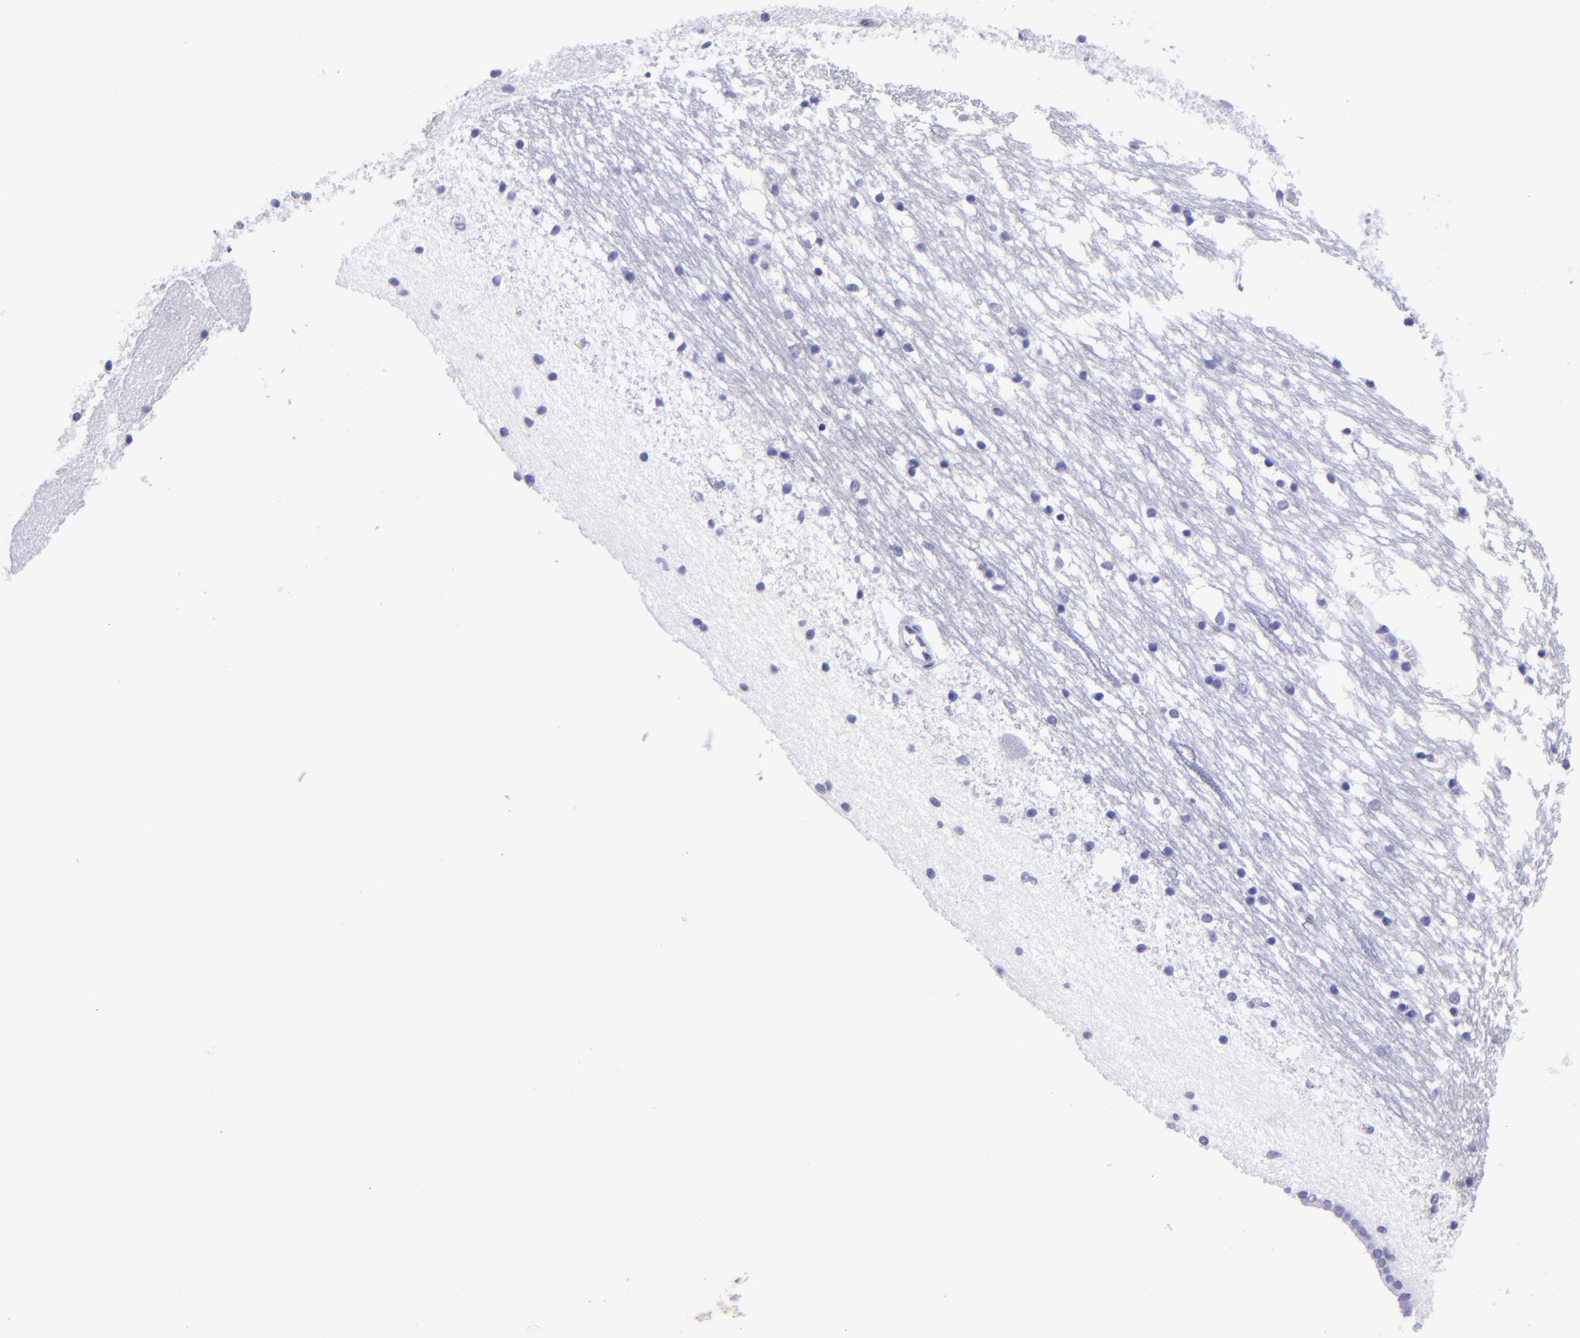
{"staining": {"intensity": "negative", "quantity": "none", "location": "none"}, "tissue": "caudate", "cell_type": "Glial cells", "image_type": "normal", "snomed": [{"axis": "morphology", "description": "Normal tissue, NOS"}, {"axis": "topography", "description": "Lateral ventricle wall"}], "caption": "Protein analysis of normal caudate exhibits no significant positivity in glial cells. (Immunohistochemistry (ihc), brightfield microscopy, high magnification).", "gene": "TYRP1", "patient": {"sex": "male", "age": 45}}